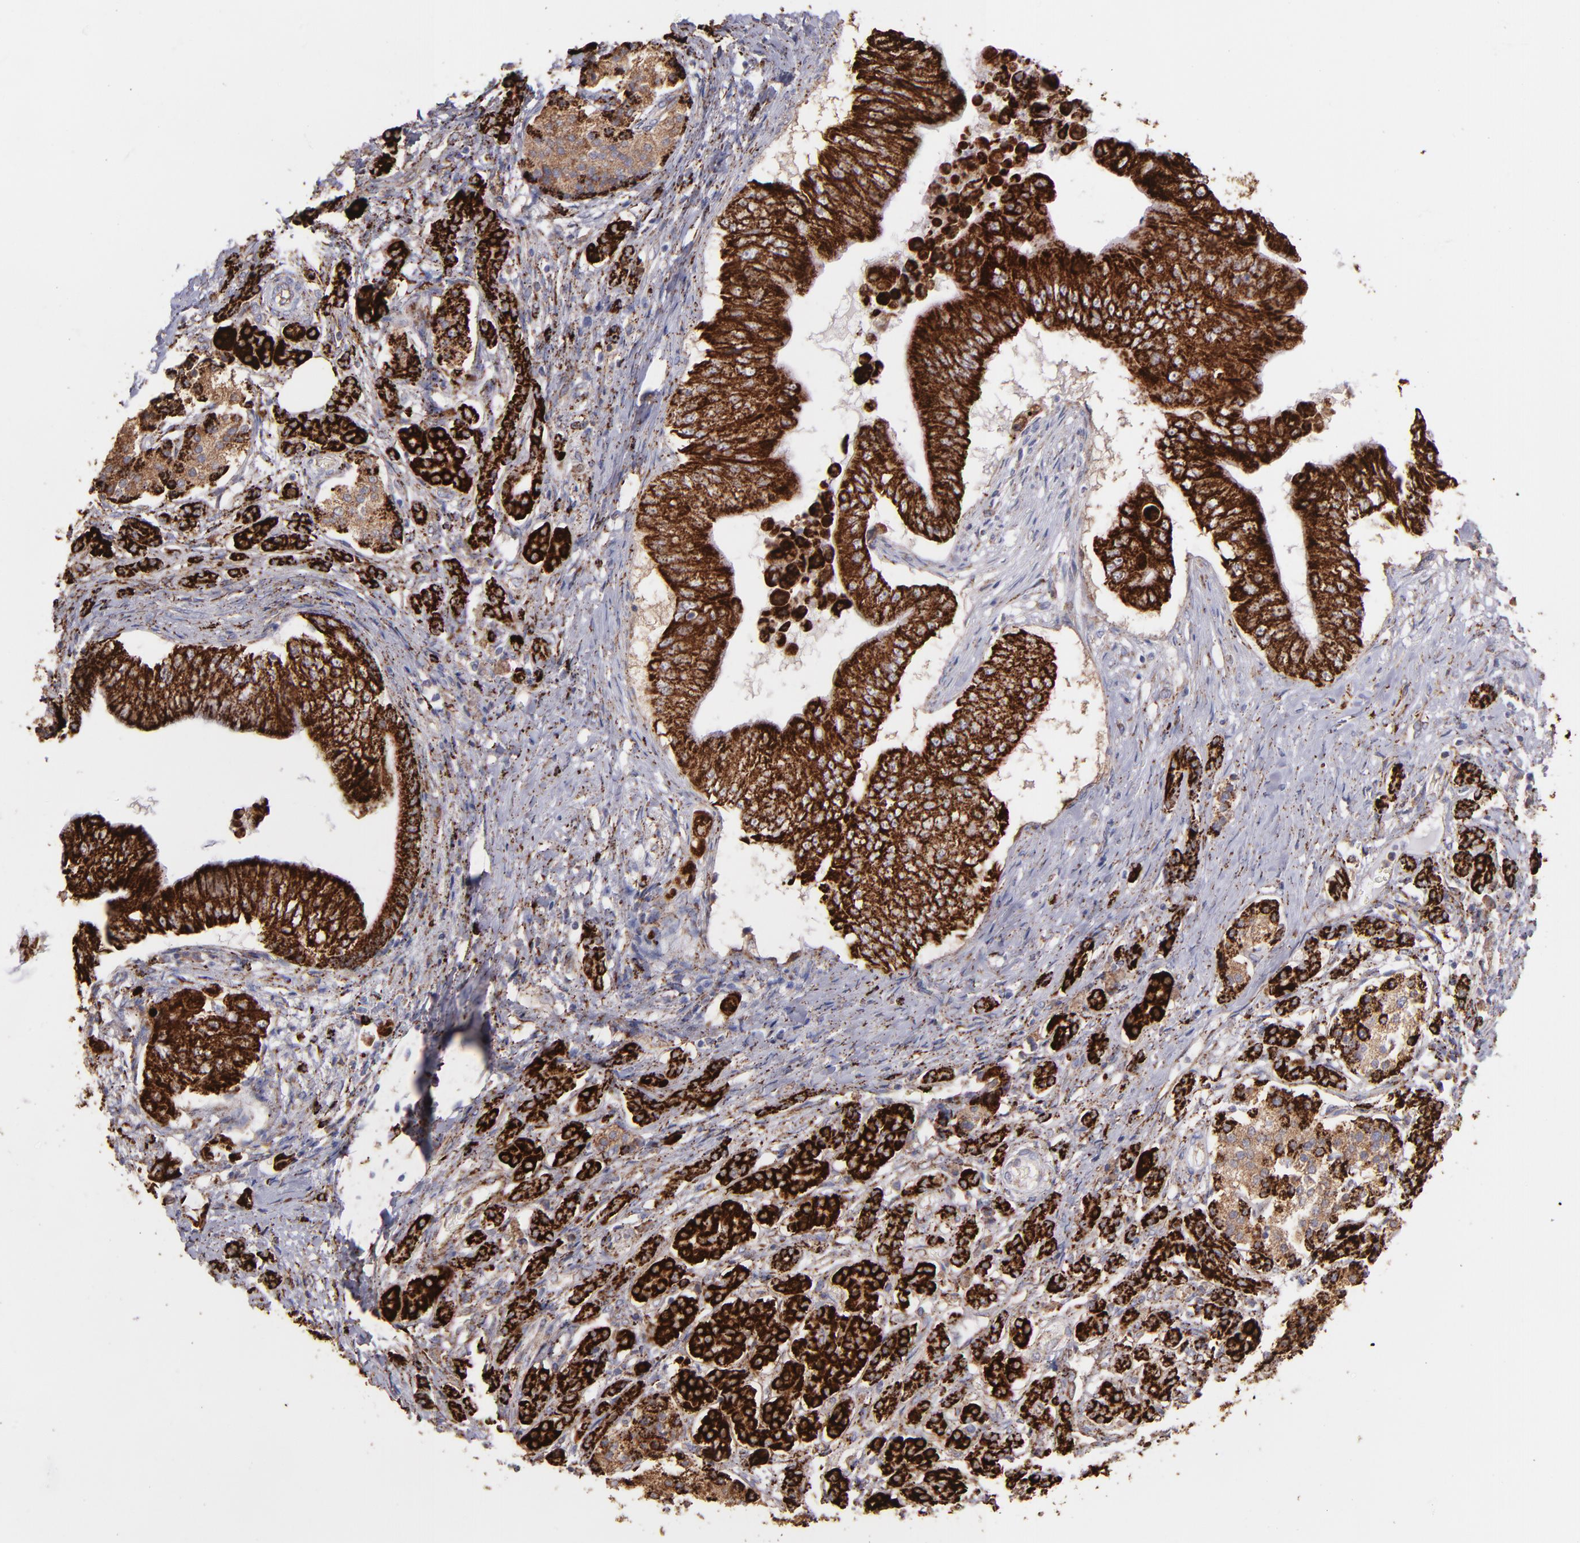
{"staining": {"intensity": "strong", "quantity": ">75%", "location": "cytoplasmic/membranous"}, "tissue": "pancreatic cancer", "cell_type": "Tumor cells", "image_type": "cancer", "snomed": [{"axis": "morphology", "description": "Adenocarcinoma, NOS"}, {"axis": "topography", "description": "Pancreas"}], "caption": "Brown immunohistochemical staining in human pancreatic cancer demonstrates strong cytoplasmic/membranous positivity in about >75% of tumor cells. Nuclei are stained in blue.", "gene": "MAOB", "patient": {"sex": "male", "age": 62}}